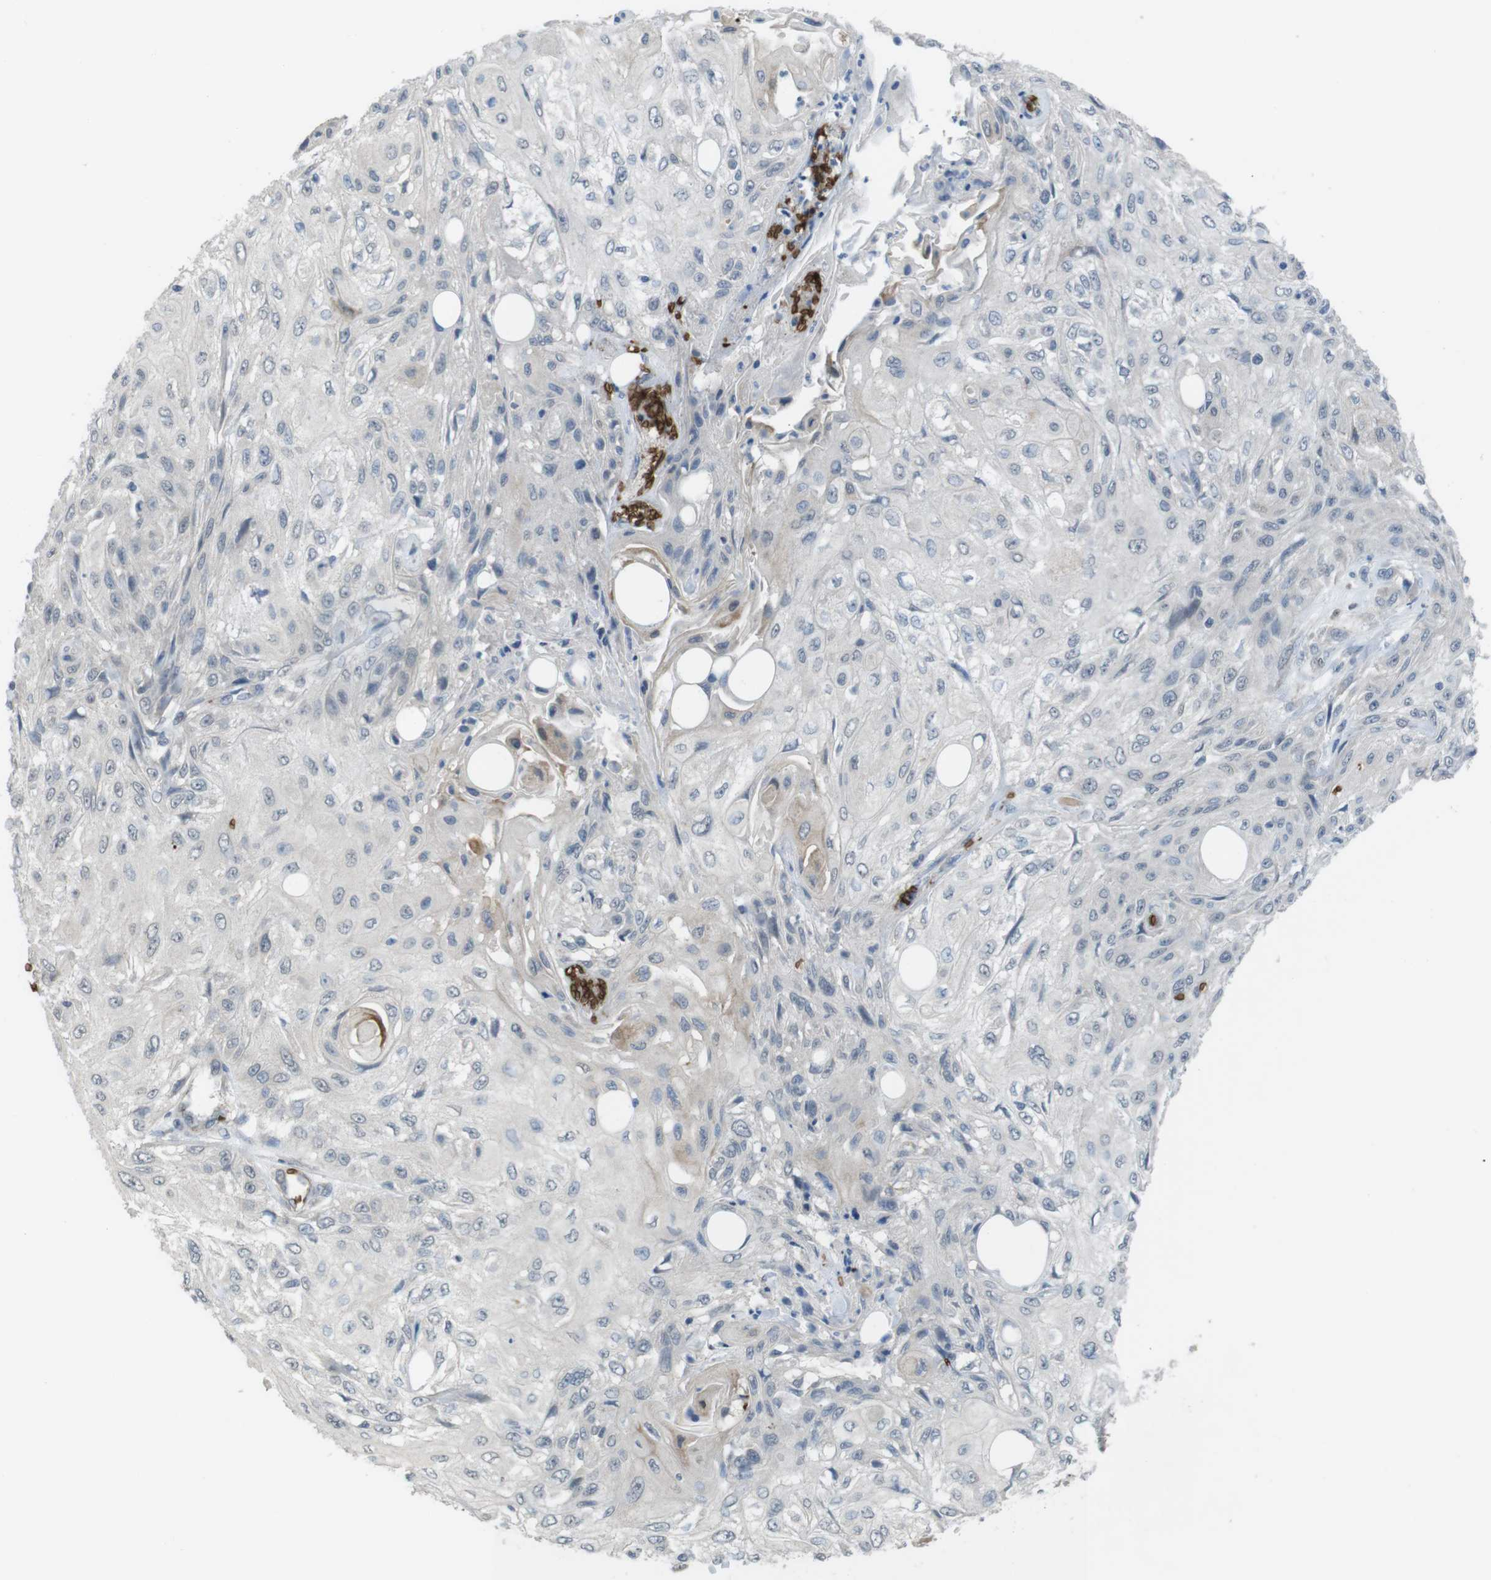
{"staining": {"intensity": "negative", "quantity": "none", "location": "none"}, "tissue": "skin cancer", "cell_type": "Tumor cells", "image_type": "cancer", "snomed": [{"axis": "morphology", "description": "Squamous cell carcinoma, NOS"}, {"axis": "topography", "description": "Skin"}], "caption": "A micrograph of skin cancer (squamous cell carcinoma) stained for a protein shows no brown staining in tumor cells.", "gene": "GYPA", "patient": {"sex": "male", "age": 75}}